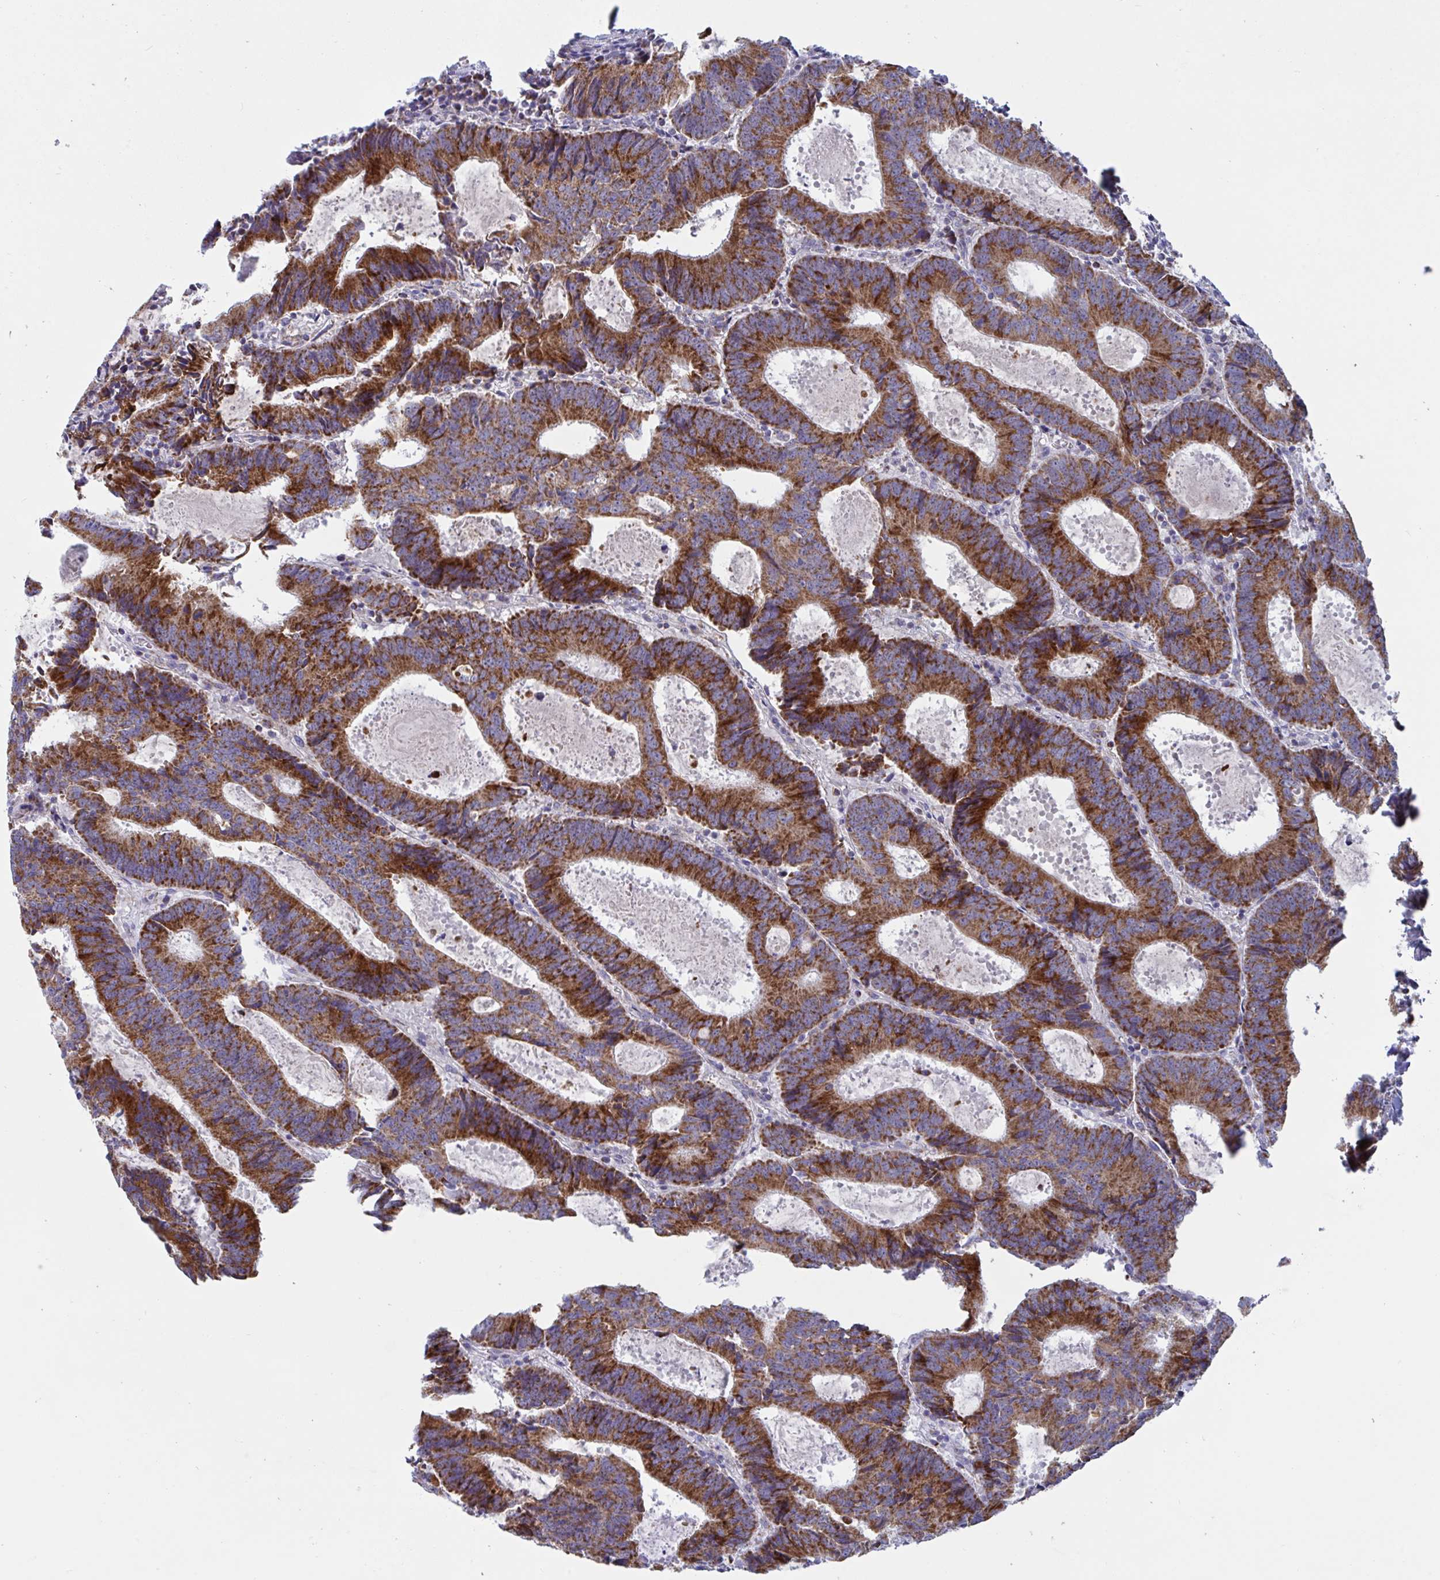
{"staining": {"intensity": "strong", "quantity": ">75%", "location": "cytoplasmic/membranous"}, "tissue": "colorectal cancer", "cell_type": "Tumor cells", "image_type": "cancer", "snomed": [{"axis": "morphology", "description": "Adenocarcinoma, NOS"}, {"axis": "topography", "description": "Colon"}], "caption": "Protein analysis of colorectal adenocarcinoma tissue reveals strong cytoplasmic/membranous expression in approximately >75% of tumor cells. (Brightfield microscopy of DAB IHC at high magnification).", "gene": "BCAT2", "patient": {"sex": "male", "age": 67}}